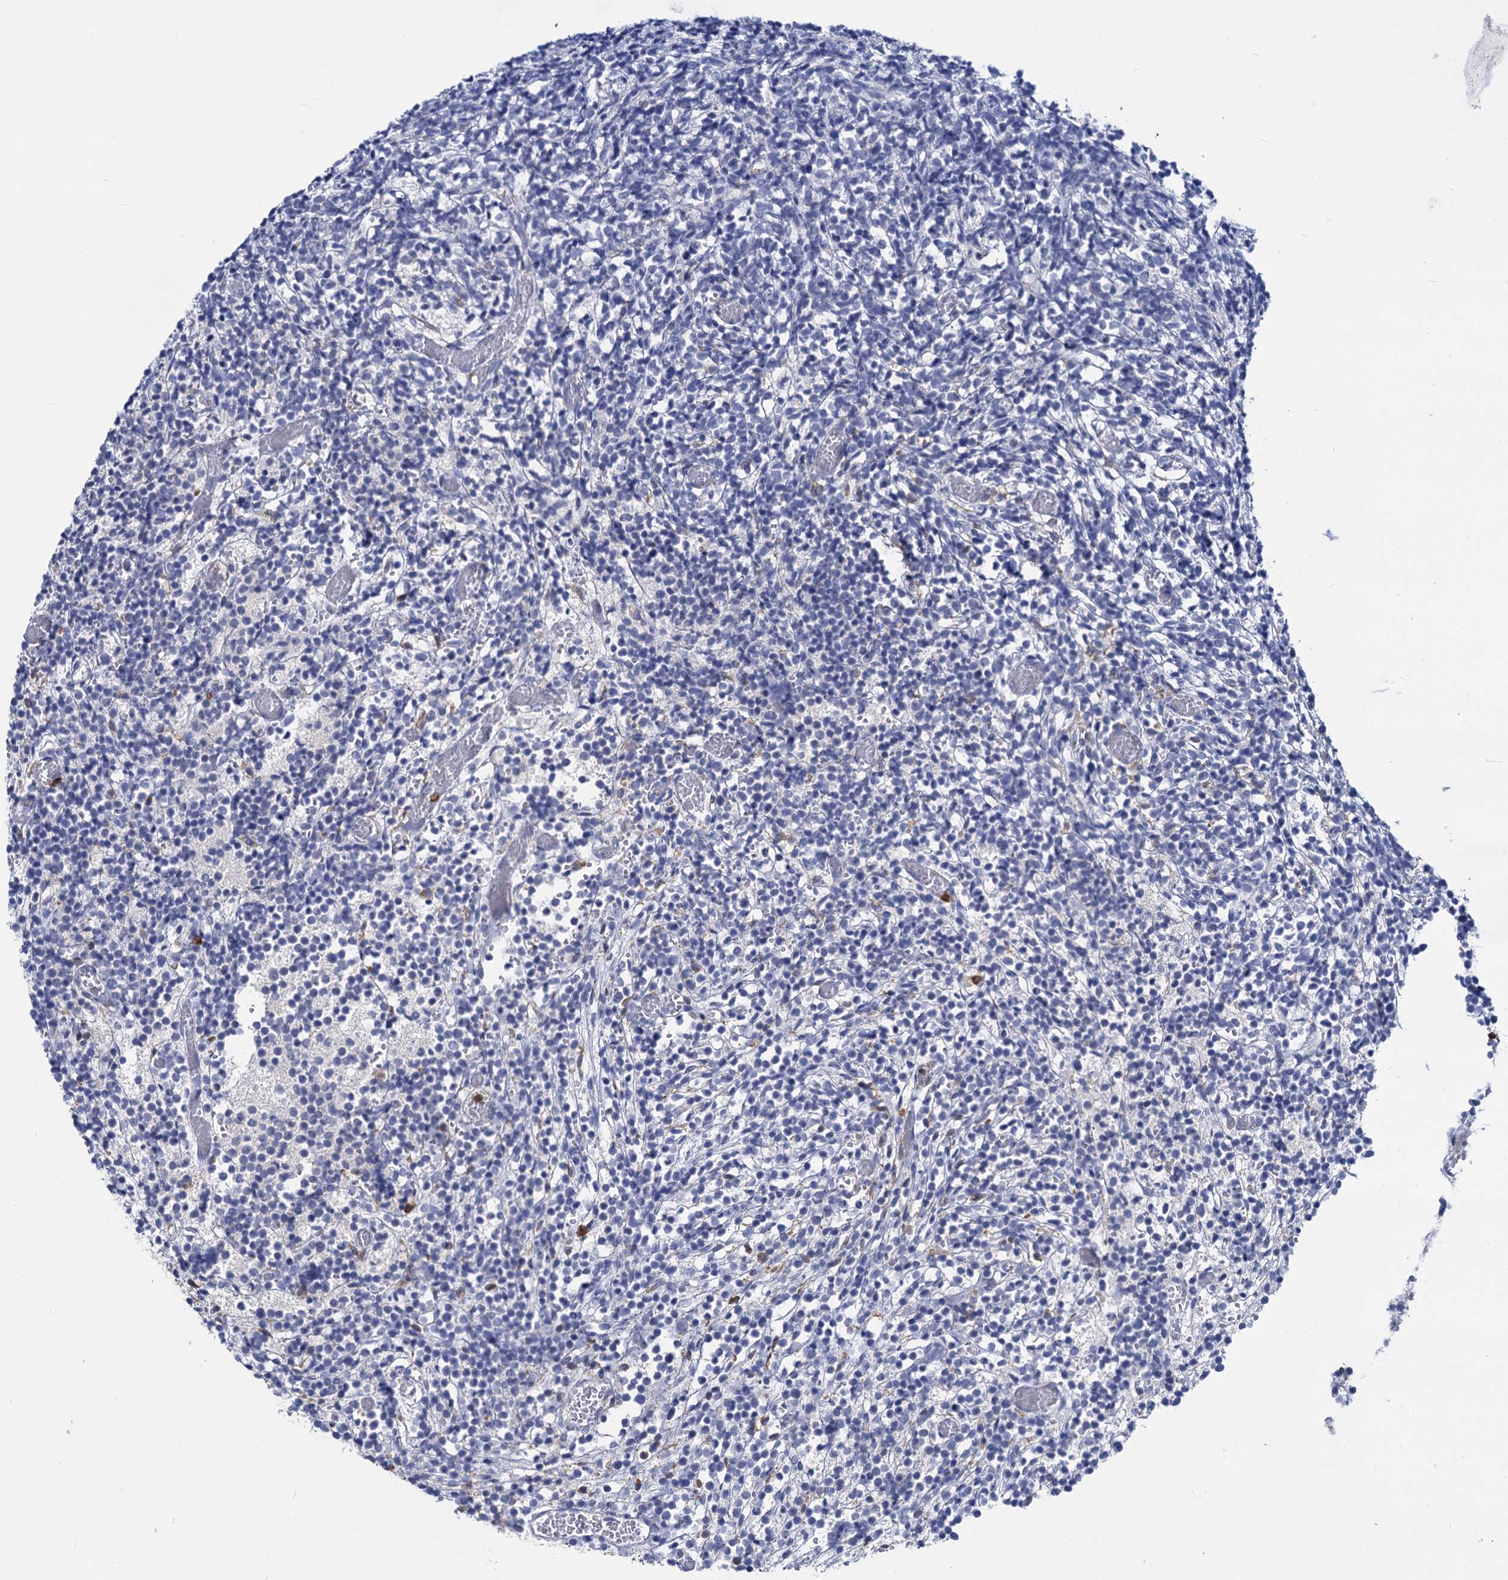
{"staining": {"intensity": "negative", "quantity": "none", "location": "none"}, "tissue": "glioma", "cell_type": "Tumor cells", "image_type": "cancer", "snomed": [{"axis": "morphology", "description": "Glioma, malignant, Low grade"}, {"axis": "topography", "description": "Brain"}], "caption": "Low-grade glioma (malignant) was stained to show a protein in brown. There is no significant staining in tumor cells.", "gene": "RHOG", "patient": {"sex": "female", "age": 1}}